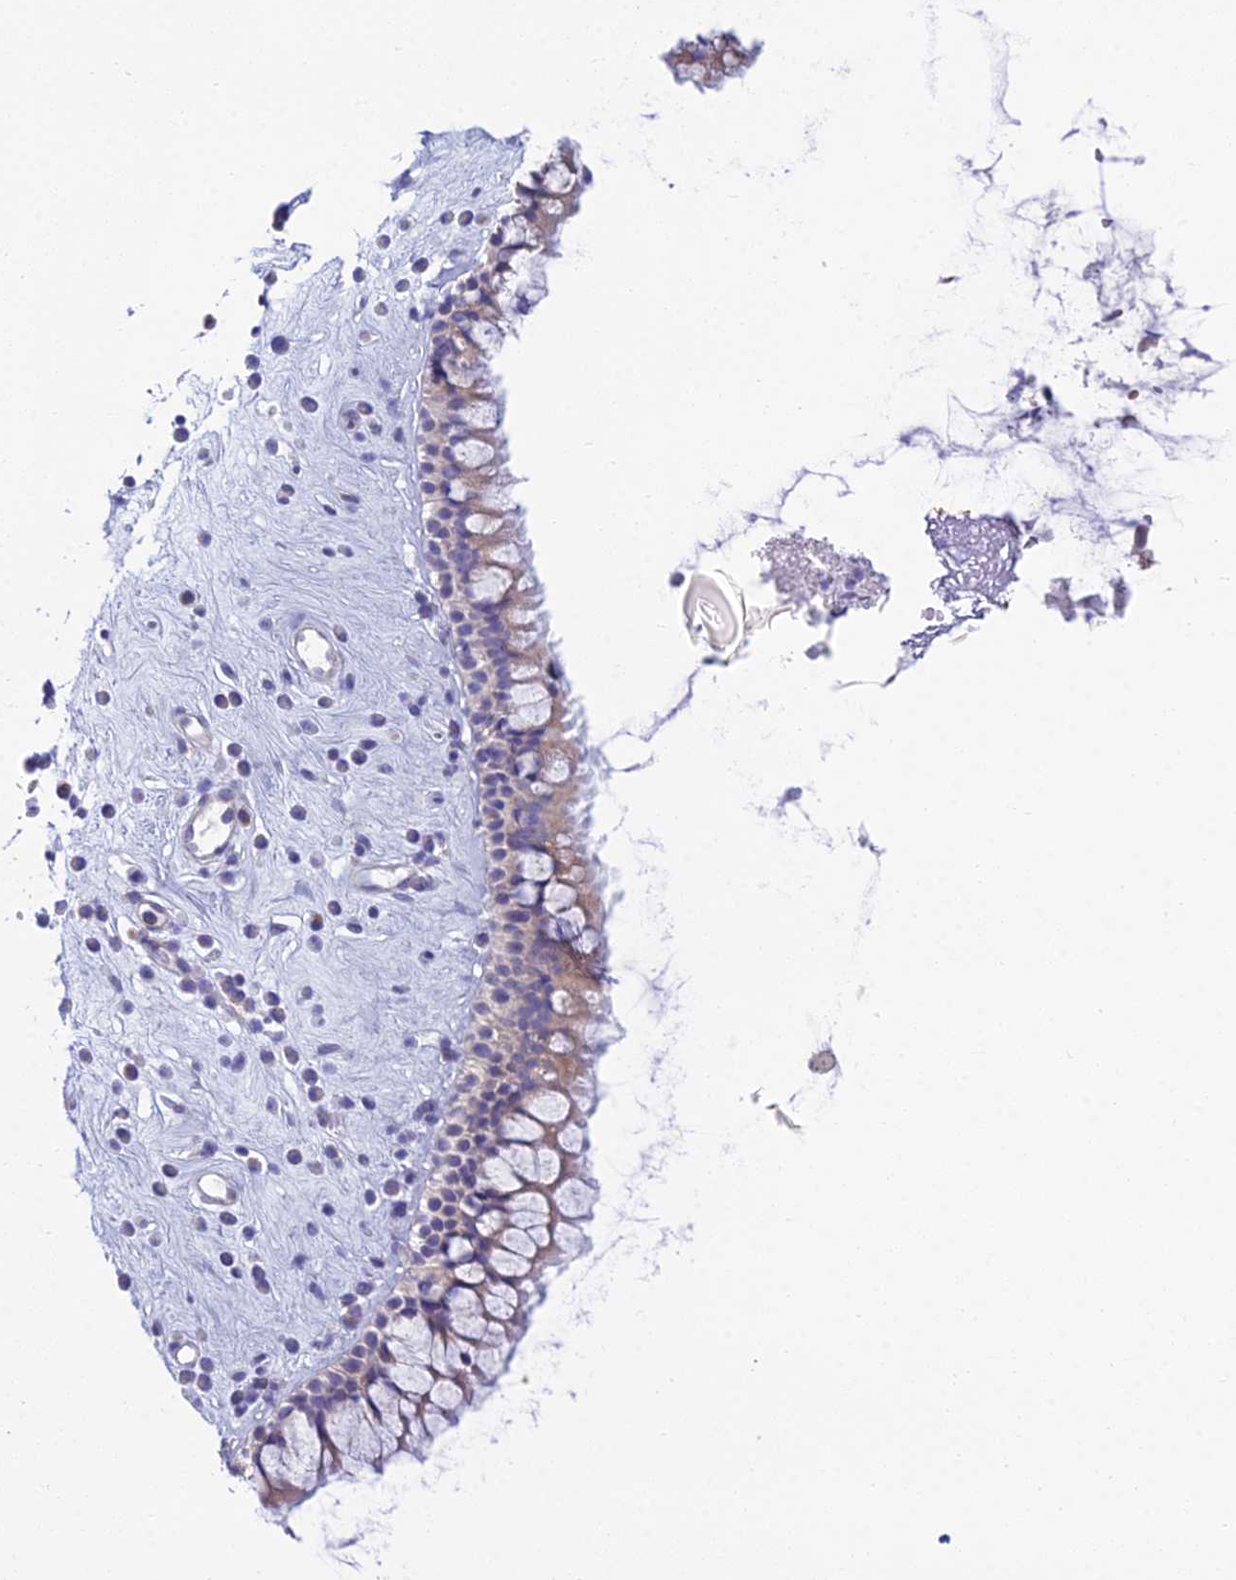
{"staining": {"intensity": "negative", "quantity": "none", "location": "none"}, "tissue": "nasopharynx", "cell_type": "Respiratory epithelial cells", "image_type": "normal", "snomed": [{"axis": "morphology", "description": "Normal tissue, NOS"}, {"axis": "morphology", "description": "Inflammation, NOS"}, {"axis": "topography", "description": "Nasopharynx"}], "caption": "Protein analysis of unremarkable nasopharynx reveals no significant staining in respiratory epithelial cells. (Brightfield microscopy of DAB immunohistochemistry (IHC) at high magnification).", "gene": "ZNF564", "patient": {"sex": "male", "age": 29}}